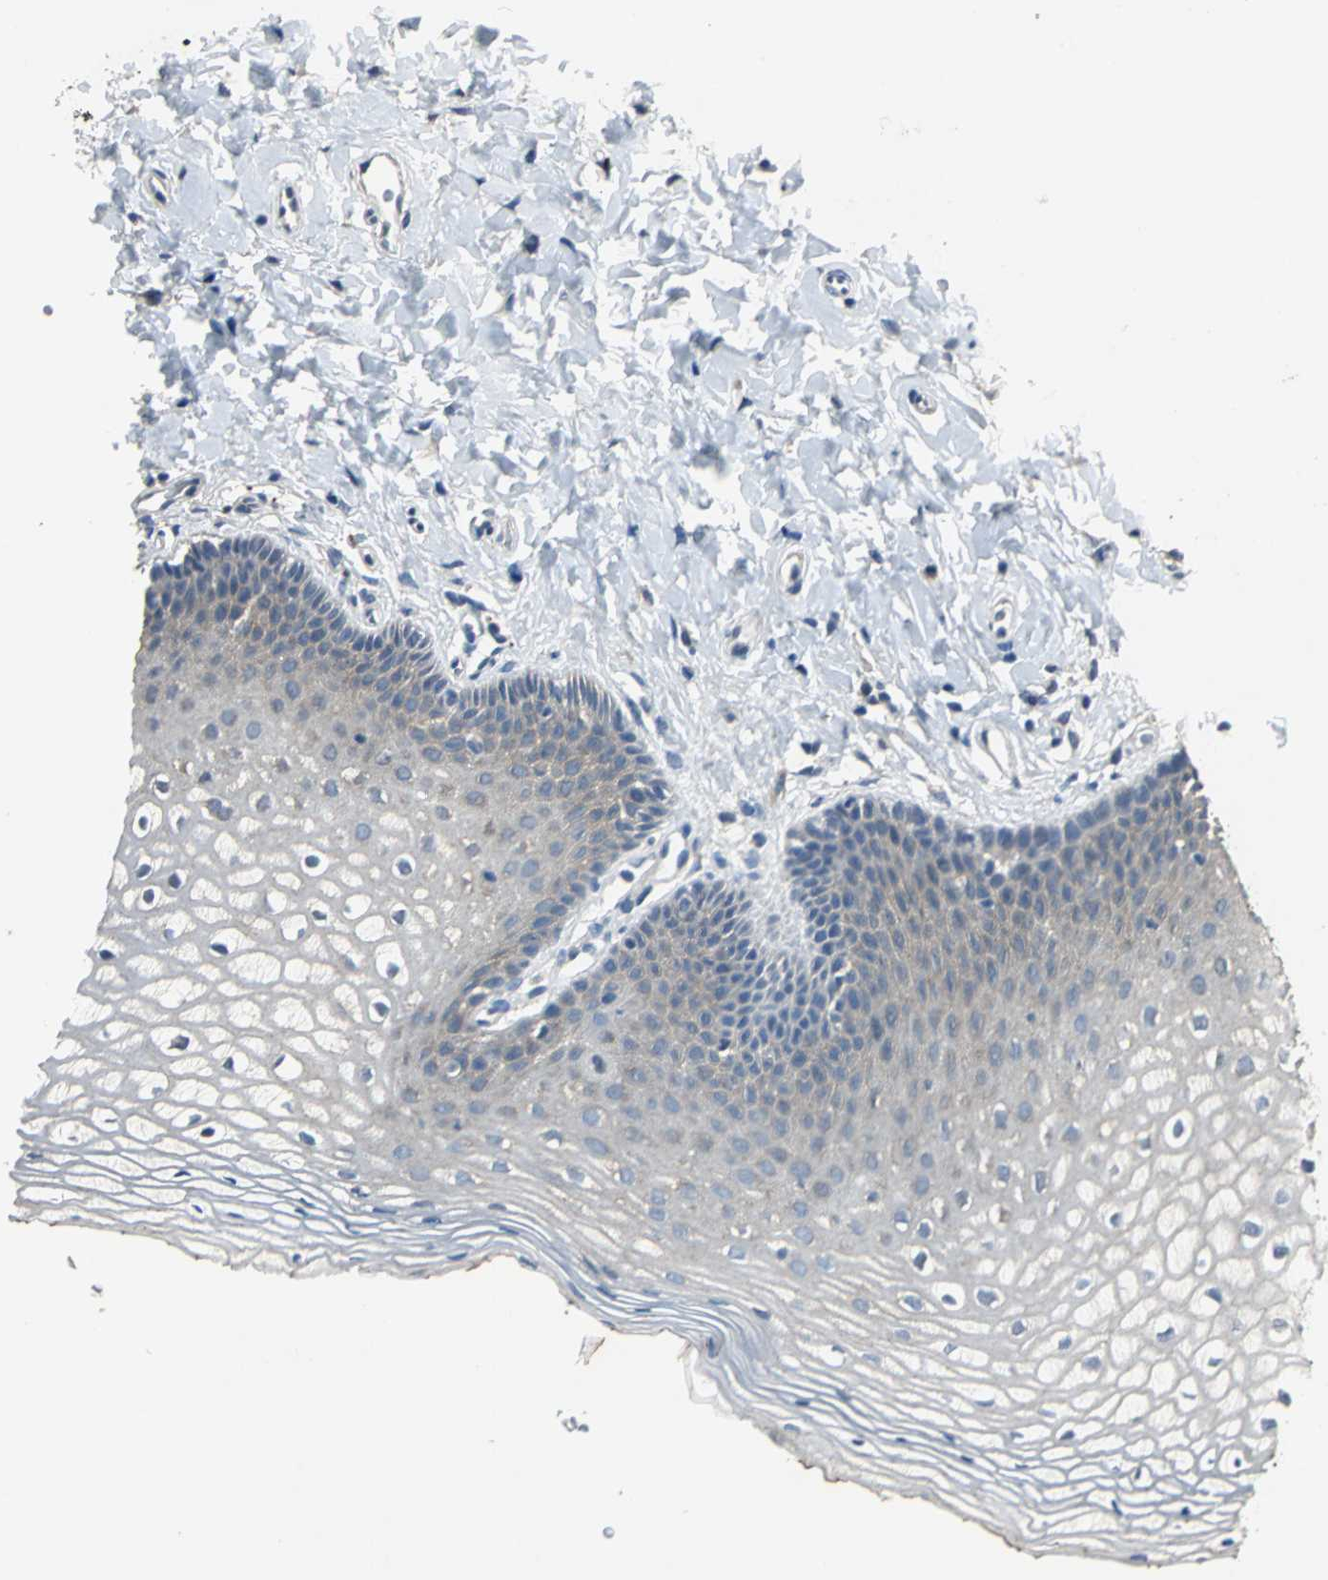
{"staining": {"intensity": "weak", "quantity": "25%-75%", "location": "cytoplasmic/membranous"}, "tissue": "vagina", "cell_type": "Squamous epithelial cells", "image_type": "normal", "snomed": [{"axis": "morphology", "description": "Normal tissue, NOS"}, {"axis": "topography", "description": "Vagina"}], "caption": "Vagina was stained to show a protein in brown. There is low levels of weak cytoplasmic/membranous positivity in about 25%-75% of squamous epithelial cells. The protein of interest is stained brown, and the nuclei are stained in blue (DAB IHC with brightfield microscopy, high magnification).", "gene": "OCLN", "patient": {"sex": "female", "age": 55}}